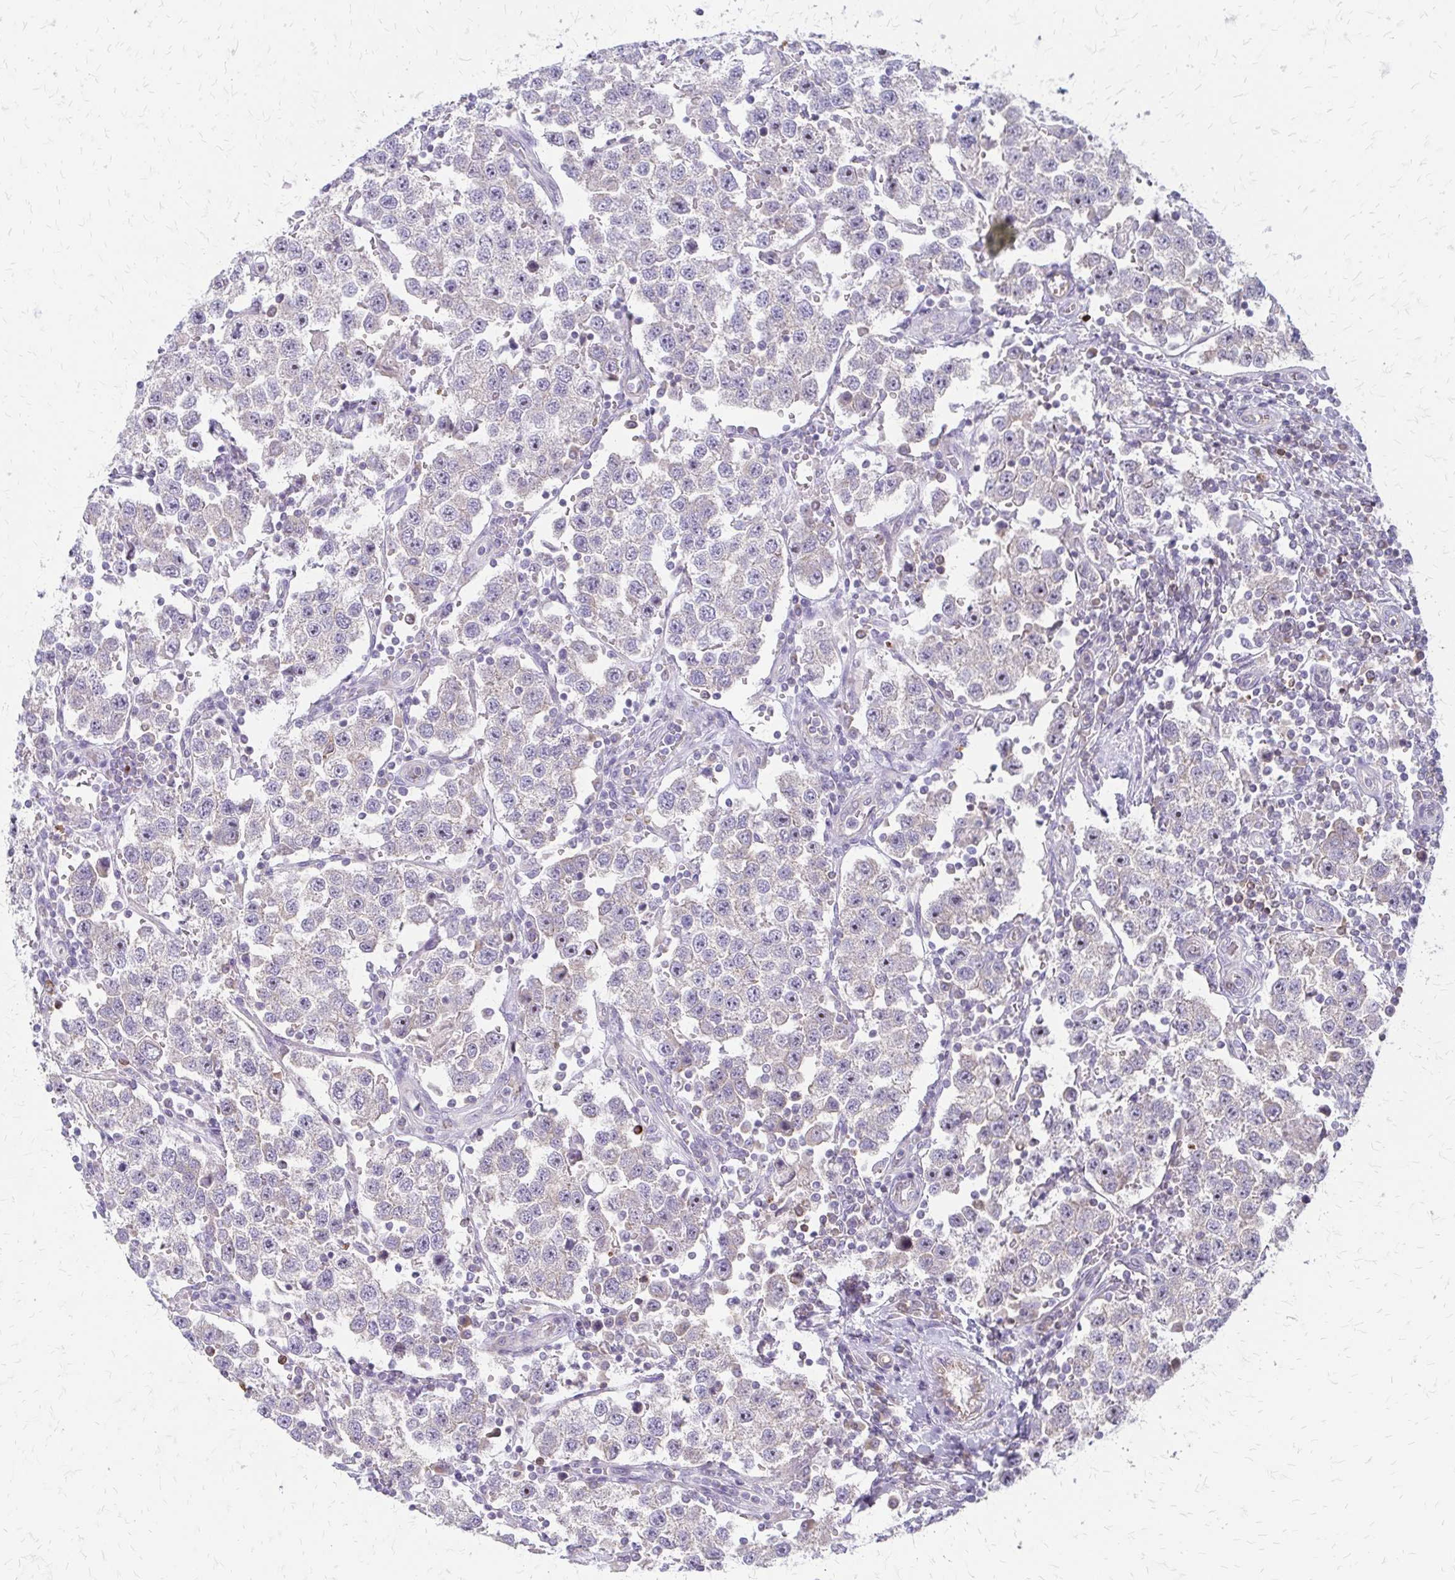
{"staining": {"intensity": "negative", "quantity": "none", "location": "none"}, "tissue": "testis cancer", "cell_type": "Tumor cells", "image_type": "cancer", "snomed": [{"axis": "morphology", "description": "Seminoma, NOS"}, {"axis": "topography", "description": "Testis"}], "caption": "Seminoma (testis) stained for a protein using immunohistochemistry displays no positivity tumor cells.", "gene": "ZNF383", "patient": {"sex": "male", "age": 37}}